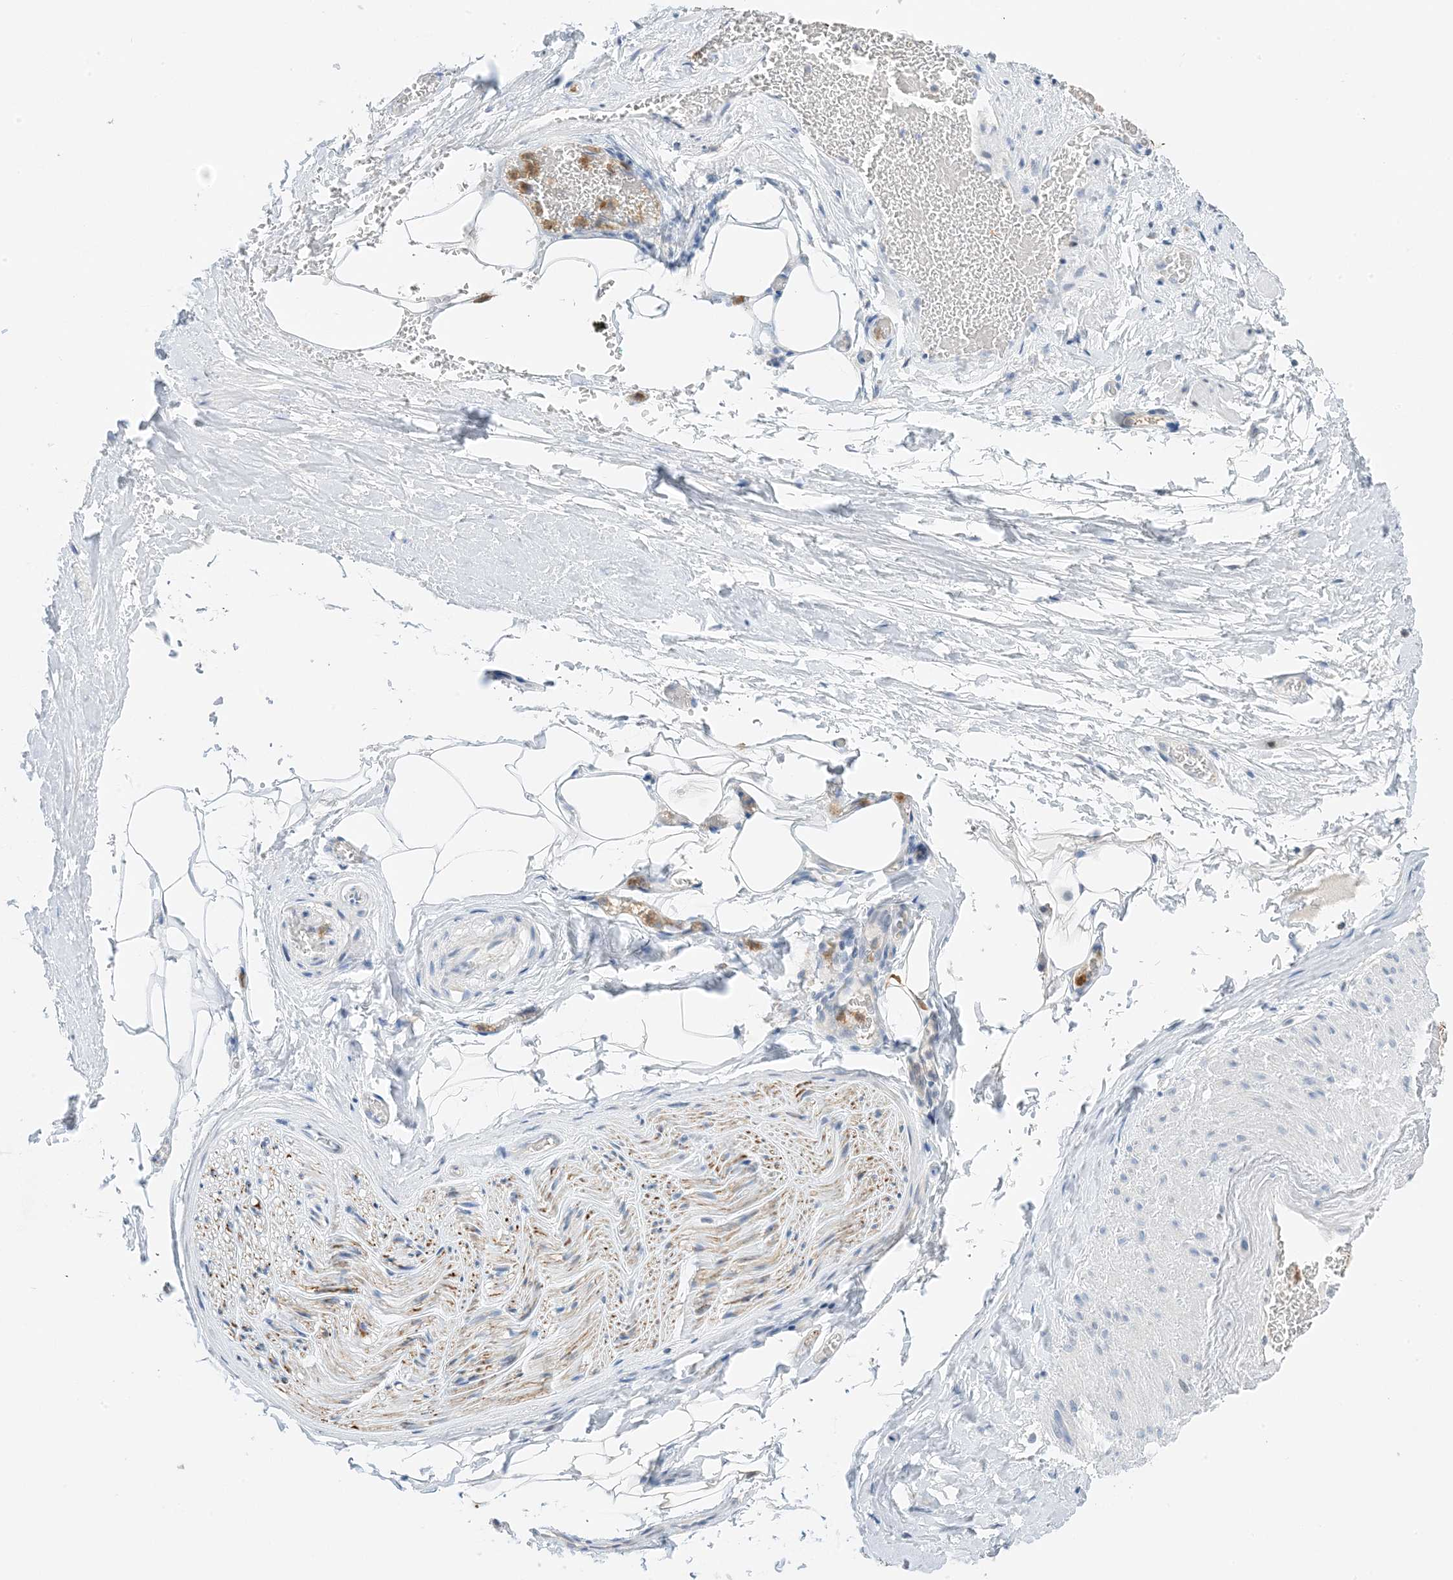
{"staining": {"intensity": "negative", "quantity": "none", "location": "none"}, "tissue": "adipose tissue", "cell_type": "Adipocytes", "image_type": "normal", "snomed": [{"axis": "morphology", "description": "Normal tissue, NOS"}, {"axis": "morphology", "description": "Adenocarcinoma, Low grade"}, {"axis": "topography", "description": "Prostate"}, {"axis": "topography", "description": "Peripheral nerve tissue"}], "caption": "Immunohistochemistry (IHC) histopathology image of benign adipose tissue: human adipose tissue stained with DAB displays no significant protein positivity in adipocytes. (DAB IHC visualized using brightfield microscopy, high magnification).", "gene": "KIFBP", "patient": {"sex": "male", "age": 63}}